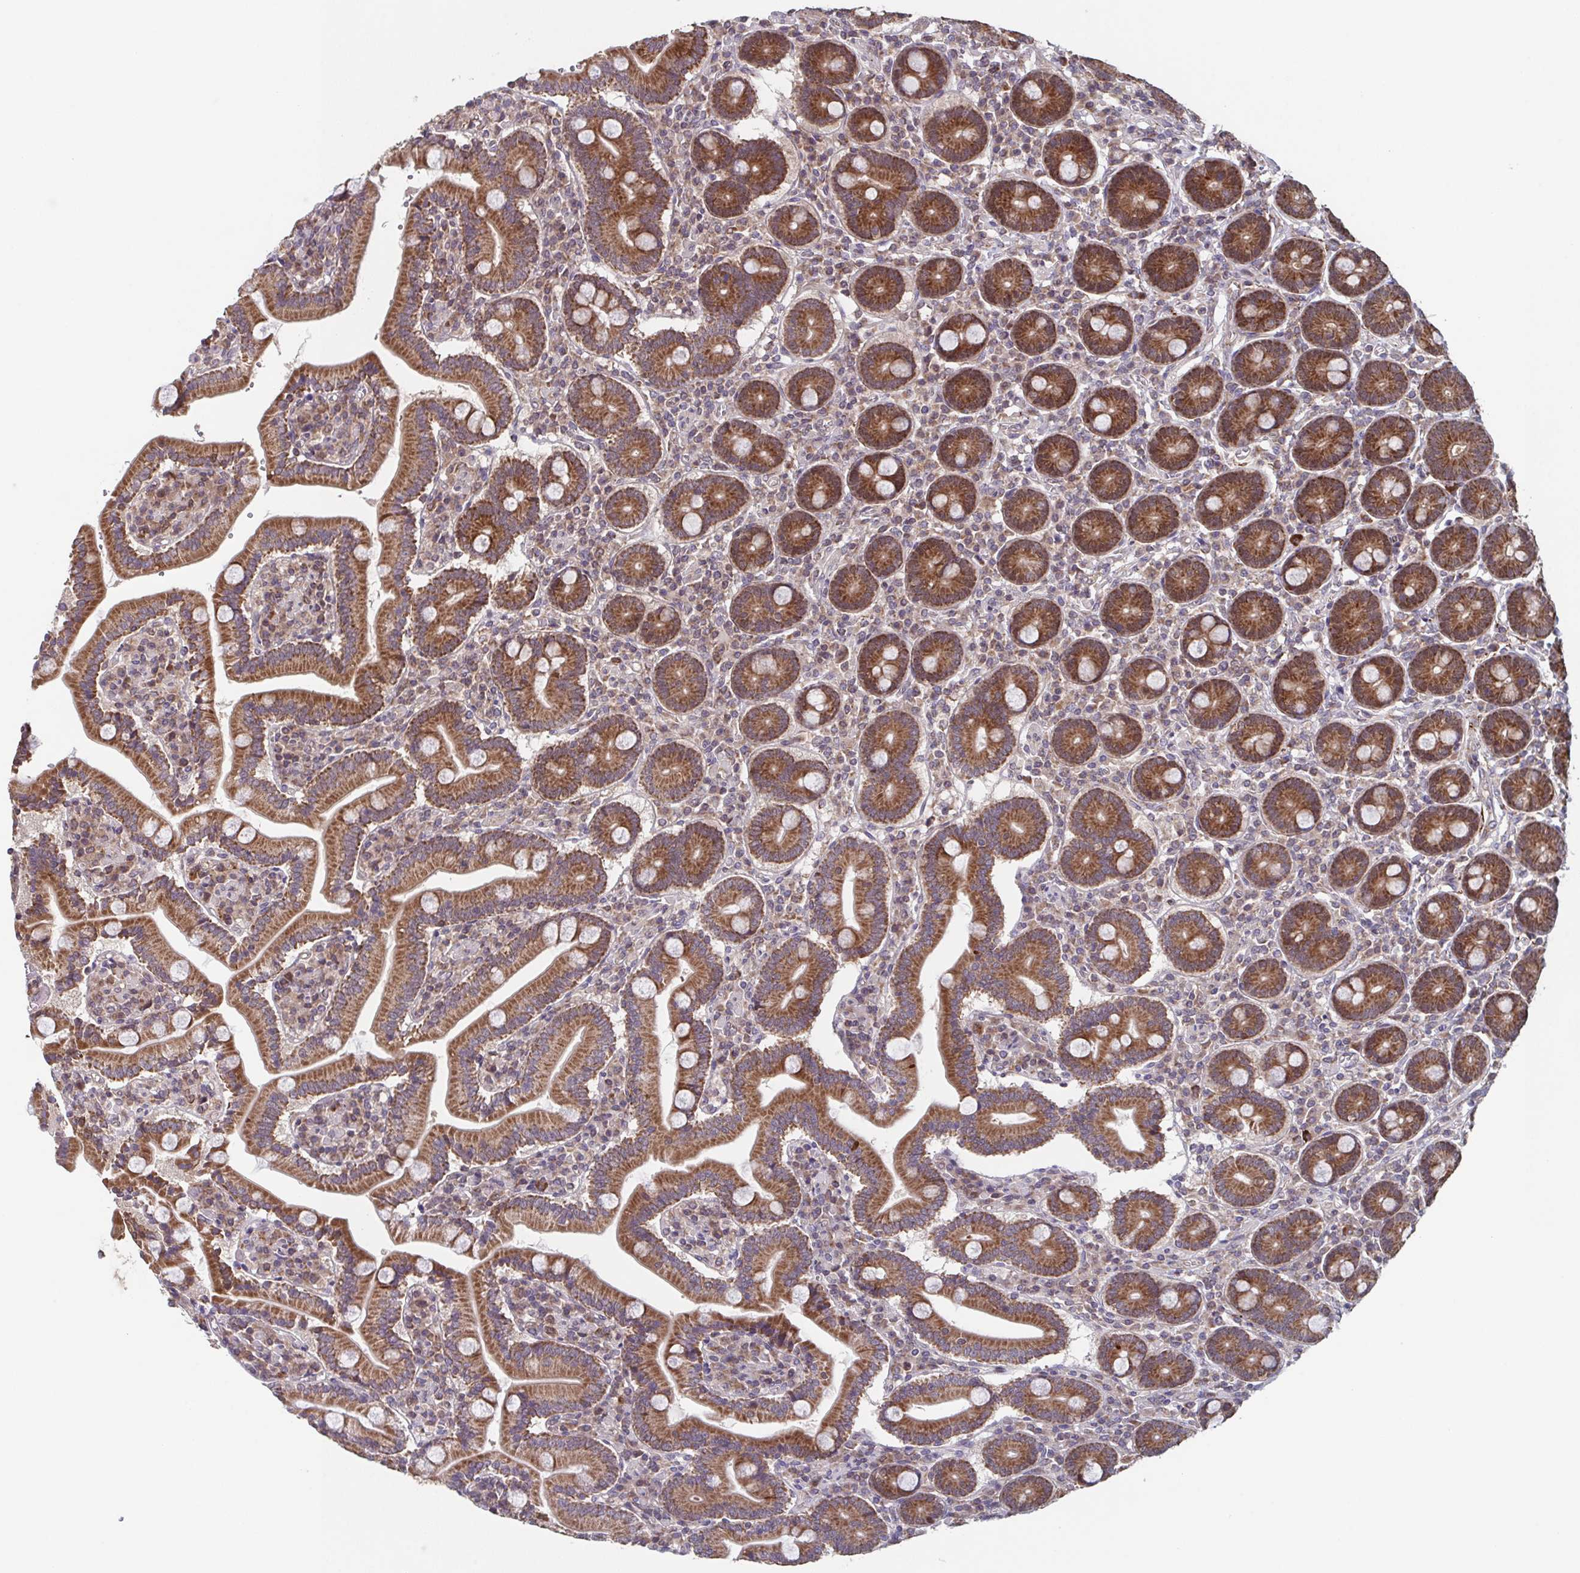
{"staining": {"intensity": "strong", "quantity": ">75%", "location": "cytoplasmic/membranous"}, "tissue": "duodenum", "cell_type": "Glandular cells", "image_type": "normal", "snomed": [{"axis": "morphology", "description": "Normal tissue, NOS"}, {"axis": "topography", "description": "Duodenum"}], "caption": "A brown stain shows strong cytoplasmic/membranous expression of a protein in glandular cells of unremarkable duodenum.", "gene": "TTC19", "patient": {"sex": "female", "age": 62}}